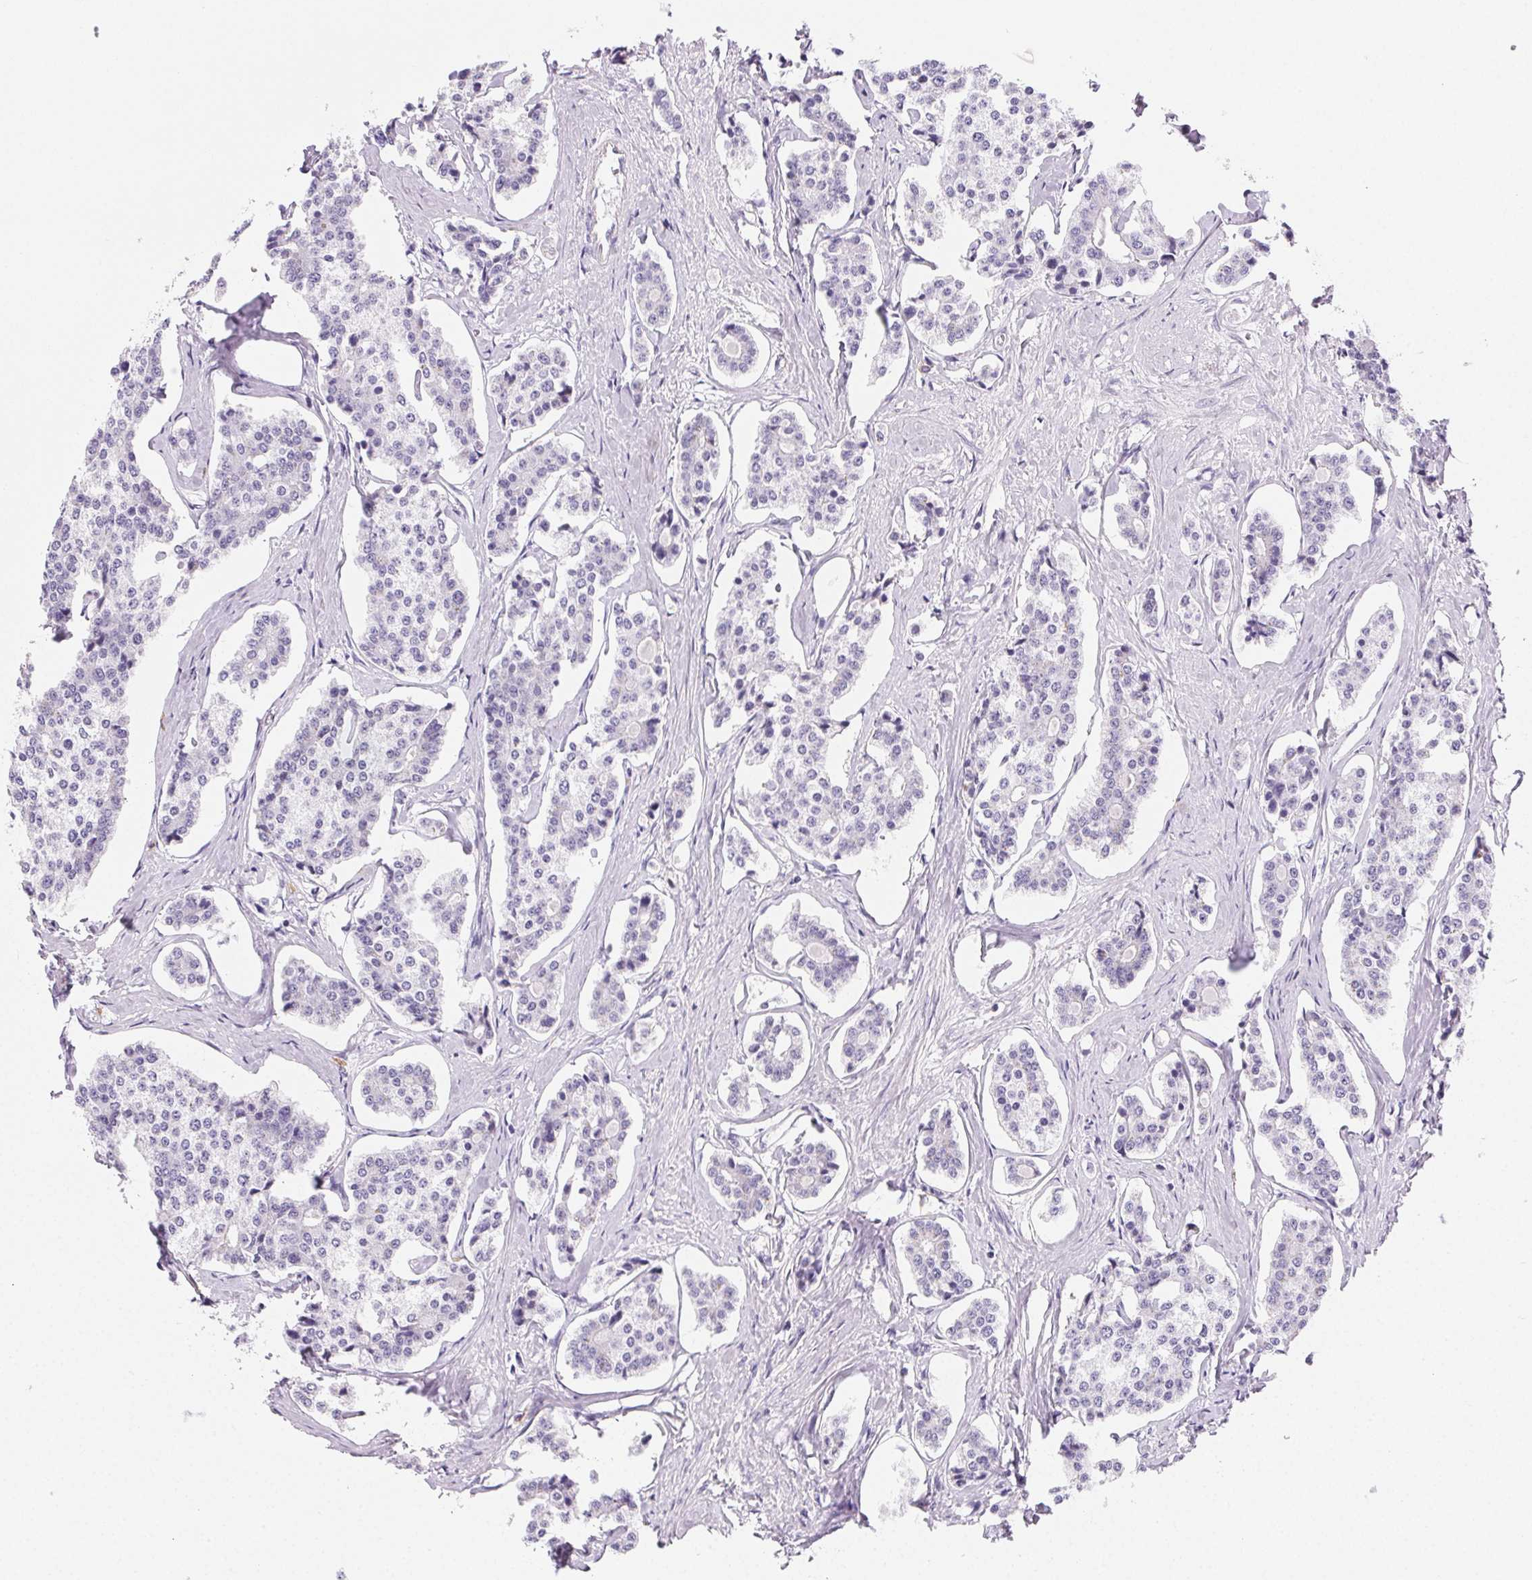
{"staining": {"intensity": "negative", "quantity": "none", "location": "none"}, "tissue": "carcinoid", "cell_type": "Tumor cells", "image_type": "cancer", "snomed": [{"axis": "morphology", "description": "Carcinoid, malignant, NOS"}, {"axis": "topography", "description": "Small intestine"}], "caption": "Micrograph shows no protein expression in tumor cells of carcinoid tissue. (DAB immunohistochemistry, high magnification).", "gene": "PRSS3", "patient": {"sex": "female", "age": 65}}